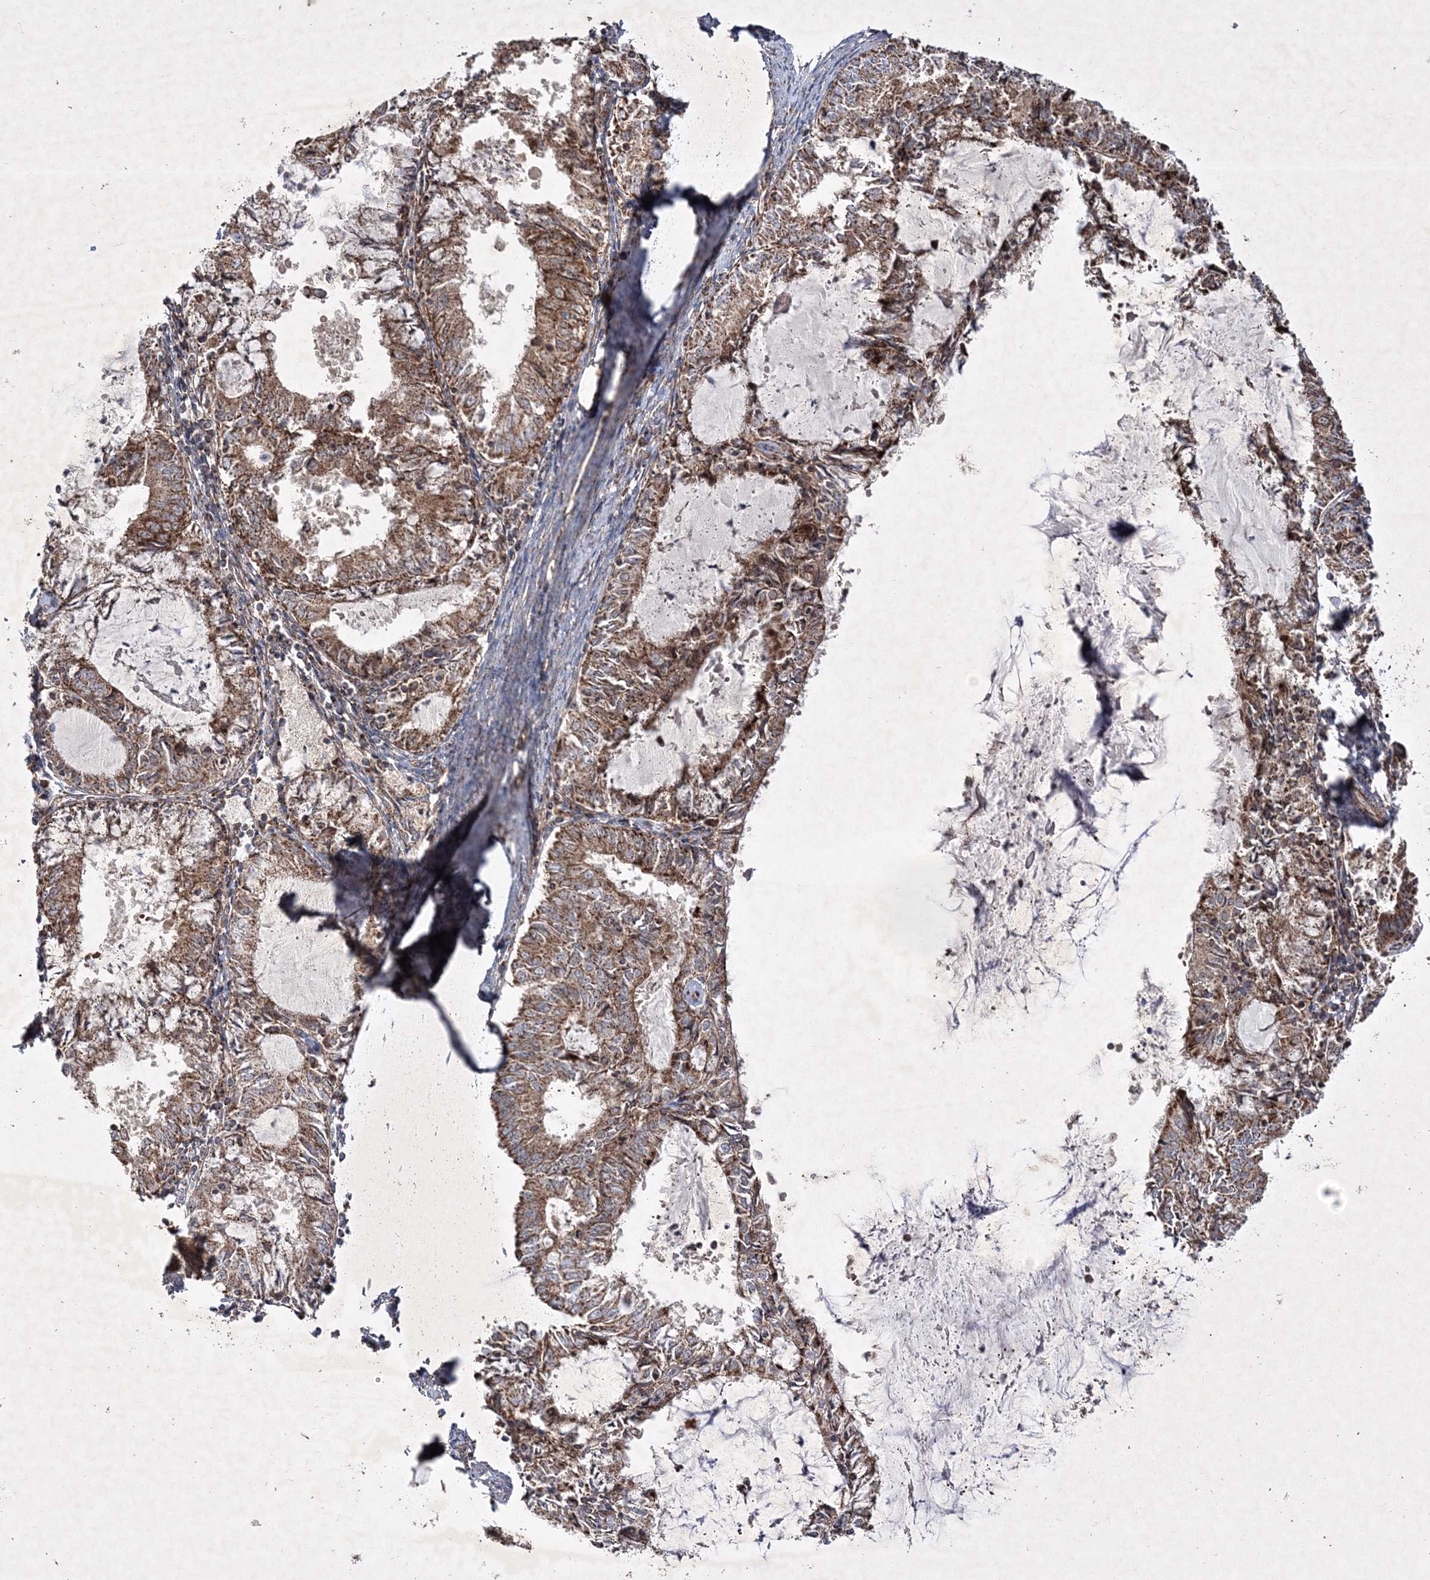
{"staining": {"intensity": "strong", "quantity": ">75%", "location": "cytoplasmic/membranous"}, "tissue": "endometrial cancer", "cell_type": "Tumor cells", "image_type": "cancer", "snomed": [{"axis": "morphology", "description": "Adenocarcinoma, NOS"}, {"axis": "topography", "description": "Endometrium"}], "caption": "Human adenocarcinoma (endometrial) stained for a protein (brown) demonstrates strong cytoplasmic/membranous positive positivity in approximately >75% of tumor cells.", "gene": "SCRN3", "patient": {"sex": "female", "age": 57}}